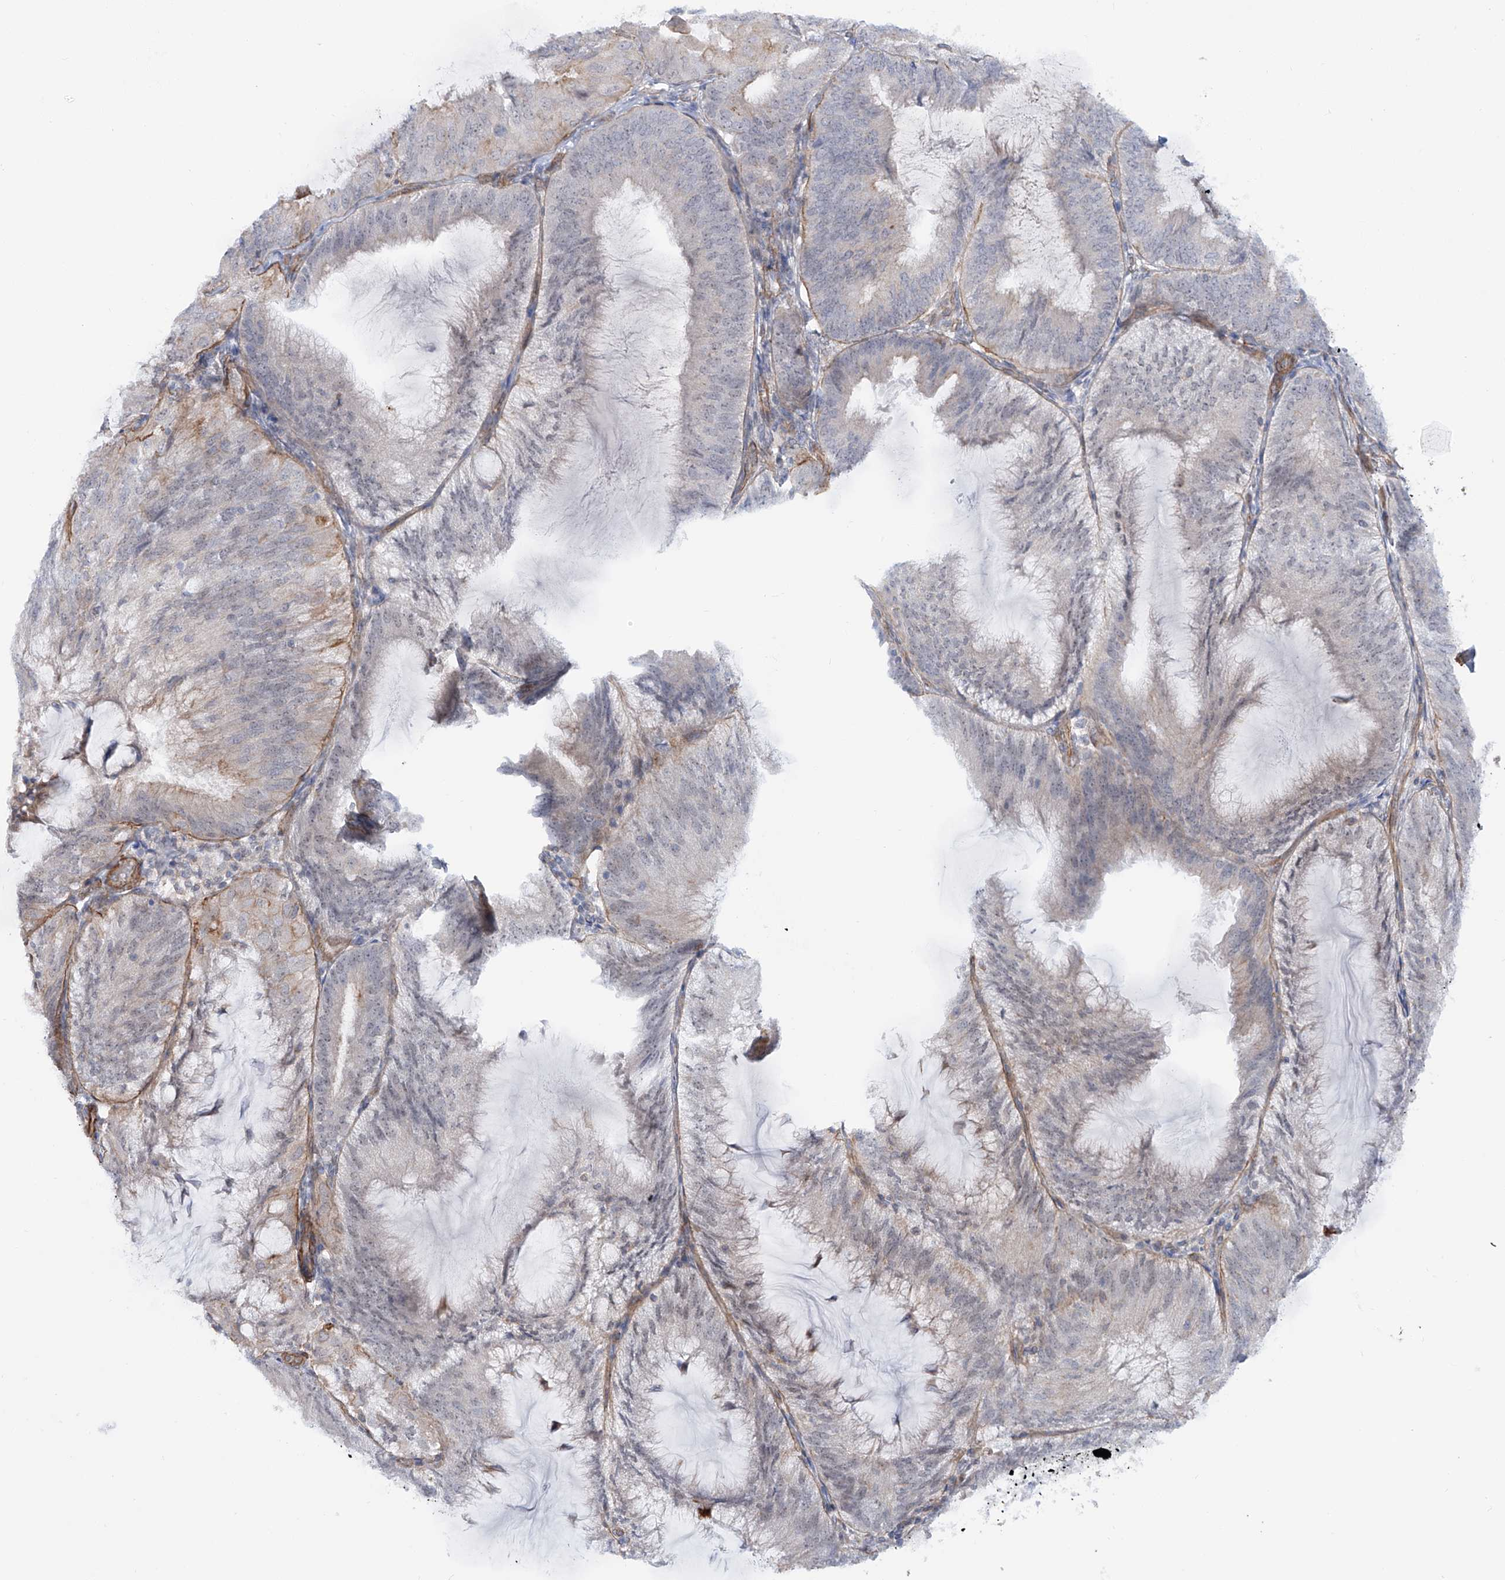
{"staining": {"intensity": "negative", "quantity": "none", "location": "none"}, "tissue": "endometrial cancer", "cell_type": "Tumor cells", "image_type": "cancer", "snomed": [{"axis": "morphology", "description": "Adenocarcinoma, NOS"}, {"axis": "topography", "description": "Endometrium"}], "caption": "High magnification brightfield microscopy of adenocarcinoma (endometrial) stained with DAB (3,3'-diaminobenzidine) (brown) and counterstained with hematoxylin (blue): tumor cells show no significant staining.", "gene": "ZNF490", "patient": {"sex": "female", "age": 81}}